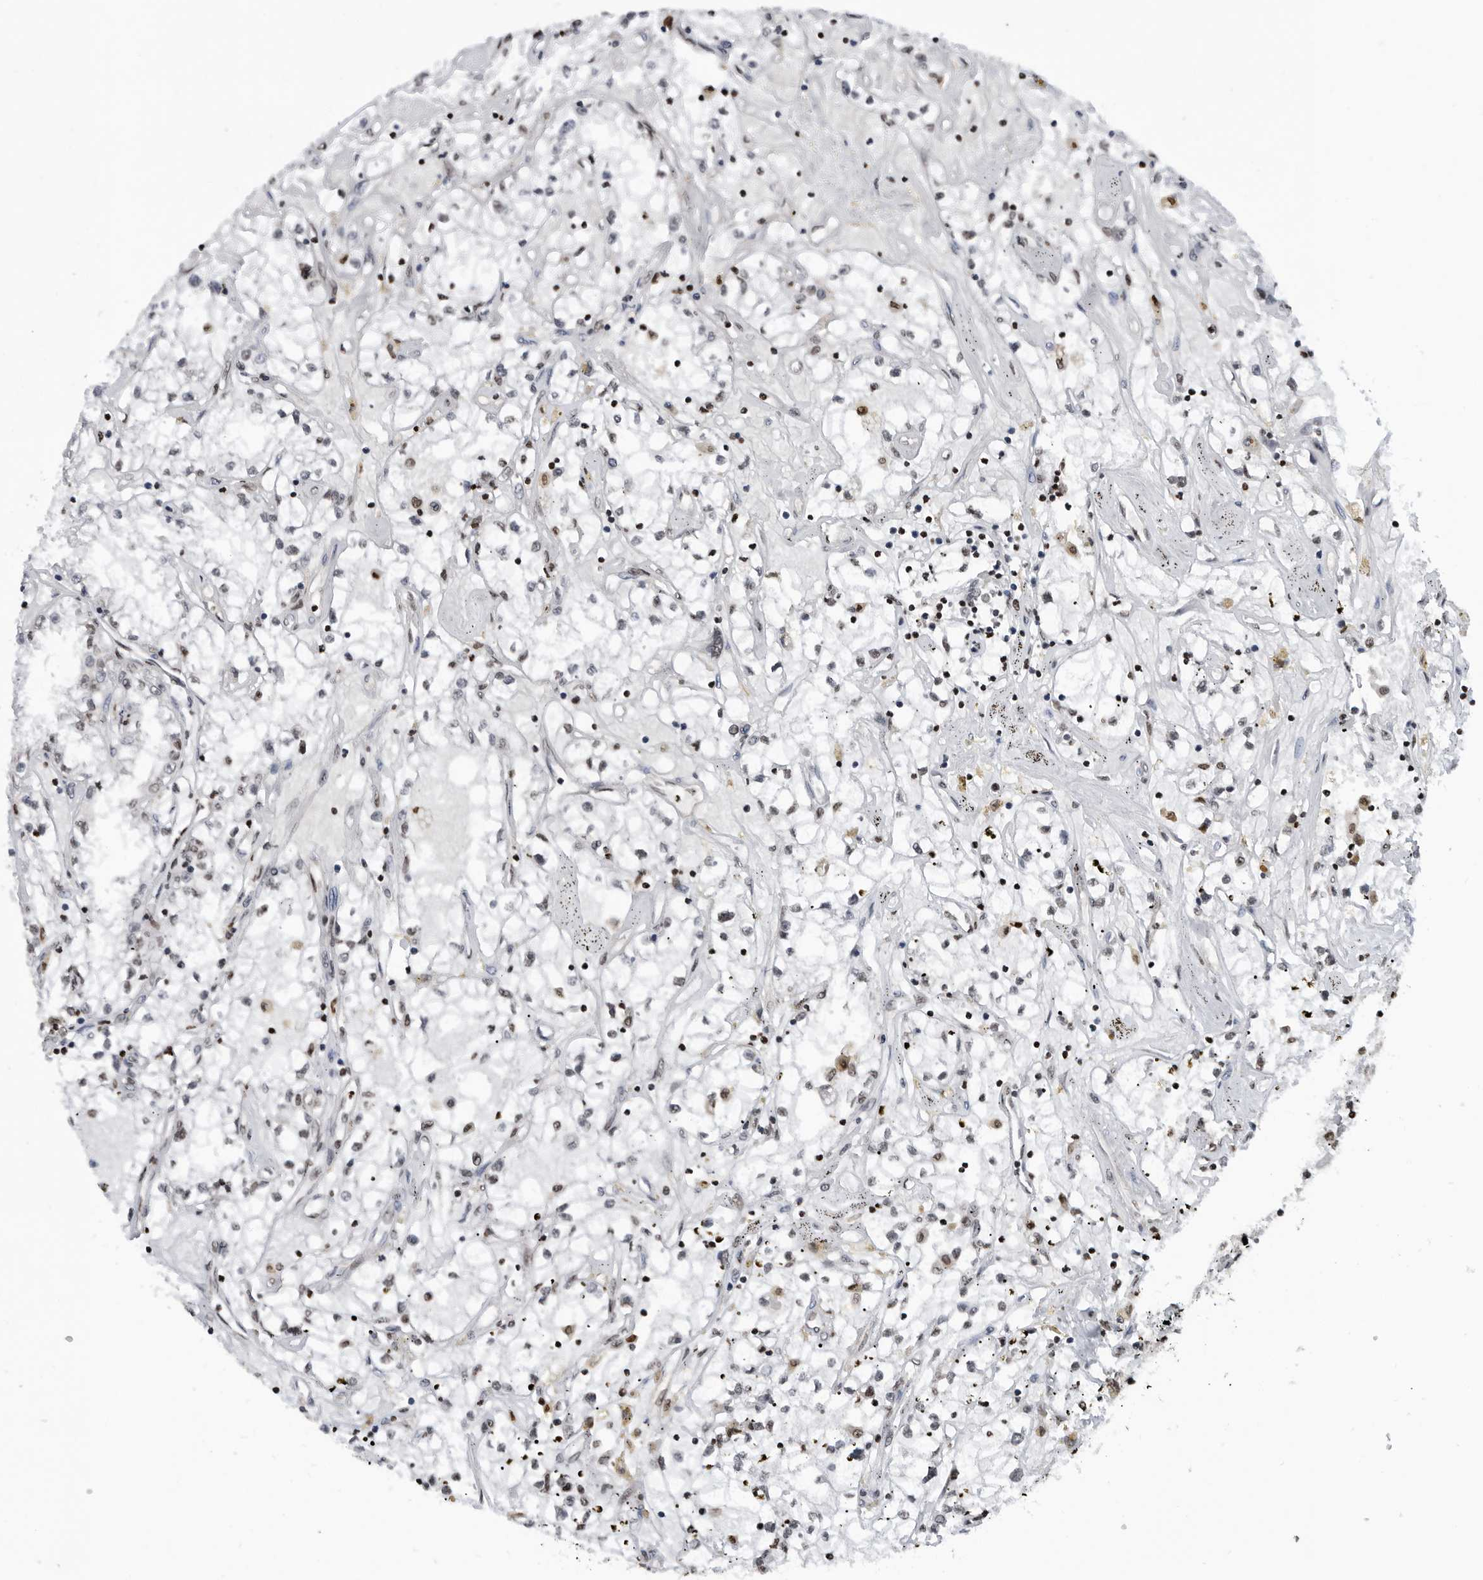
{"staining": {"intensity": "negative", "quantity": "none", "location": "none"}, "tissue": "renal cancer", "cell_type": "Tumor cells", "image_type": "cancer", "snomed": [{"axis": "morphology", "description": "Adenocarcinoma, NOS"}, {"axis": "topography", "description": "Kidney"}], "caption": "Immunohistochemistry image of human renal adenocarcinoma stained for a protein (brown), which shows no expression in tumor cells. Brightfield microscopy of IHC stained with DAB (brown) and hematoxylin (blue), captured at high magnification.", "gene": "SNRNP48", "patient": {"sex": "male", "age": 56}}